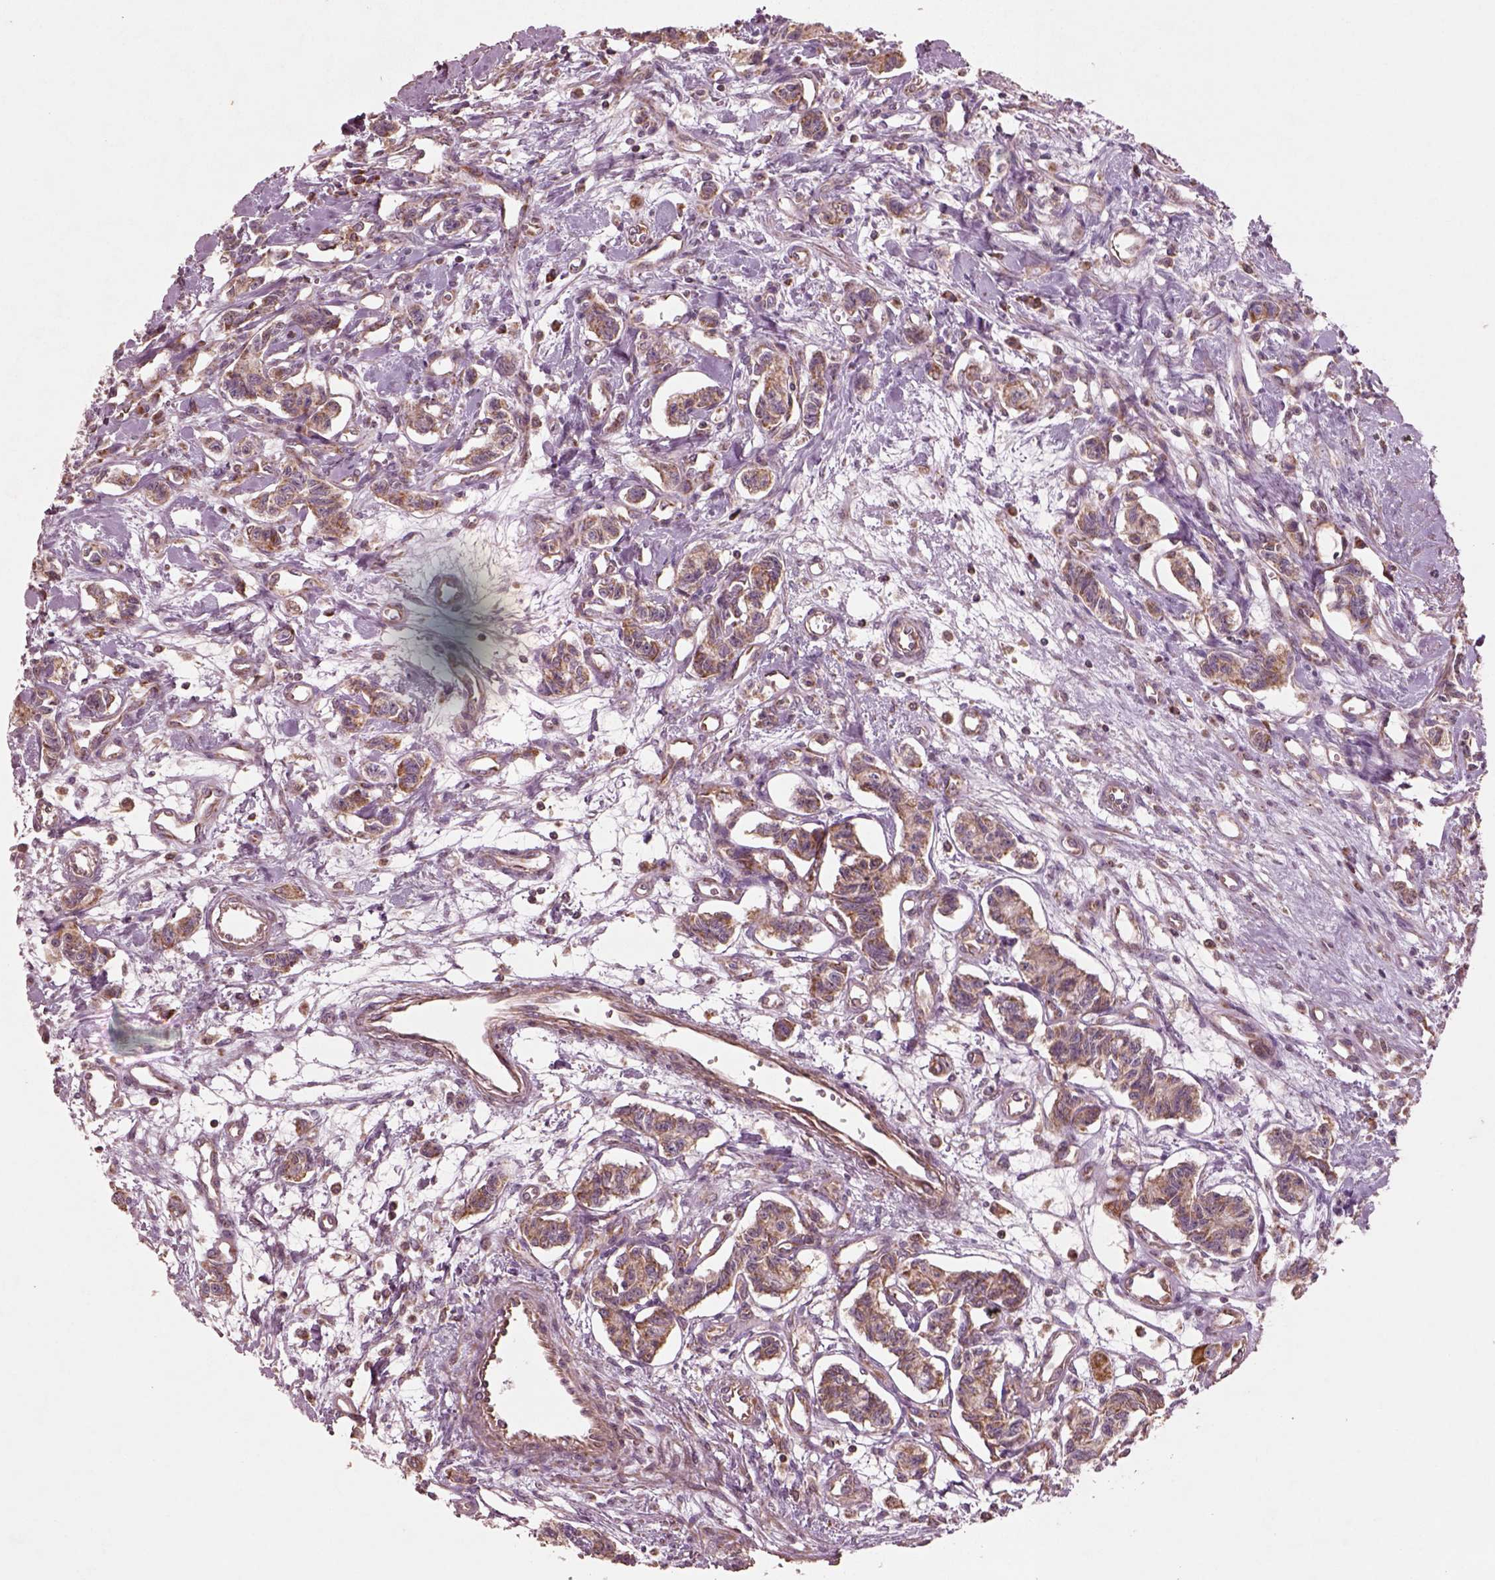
{"staining": {"intensity": "moderate", "quantity": ">75%", "location": "cytoplasmic/membranous"}, "tissue": "carcinoid", "cell_type": "Tumor cells", "image_type": "cancer", "snomed": [{"axis": "morphology", "description": "Carcinoid, malignant, NOS"}, {"axis": "topography", "description": "Kidney"}], "caption": "An image of human carcinoid stained for a protein reveals moderate cytoplasmic/membranous brown staining in tumor cells.", "gene": "SLC25A5", "patient": {"sex": "female", "age": 41}}